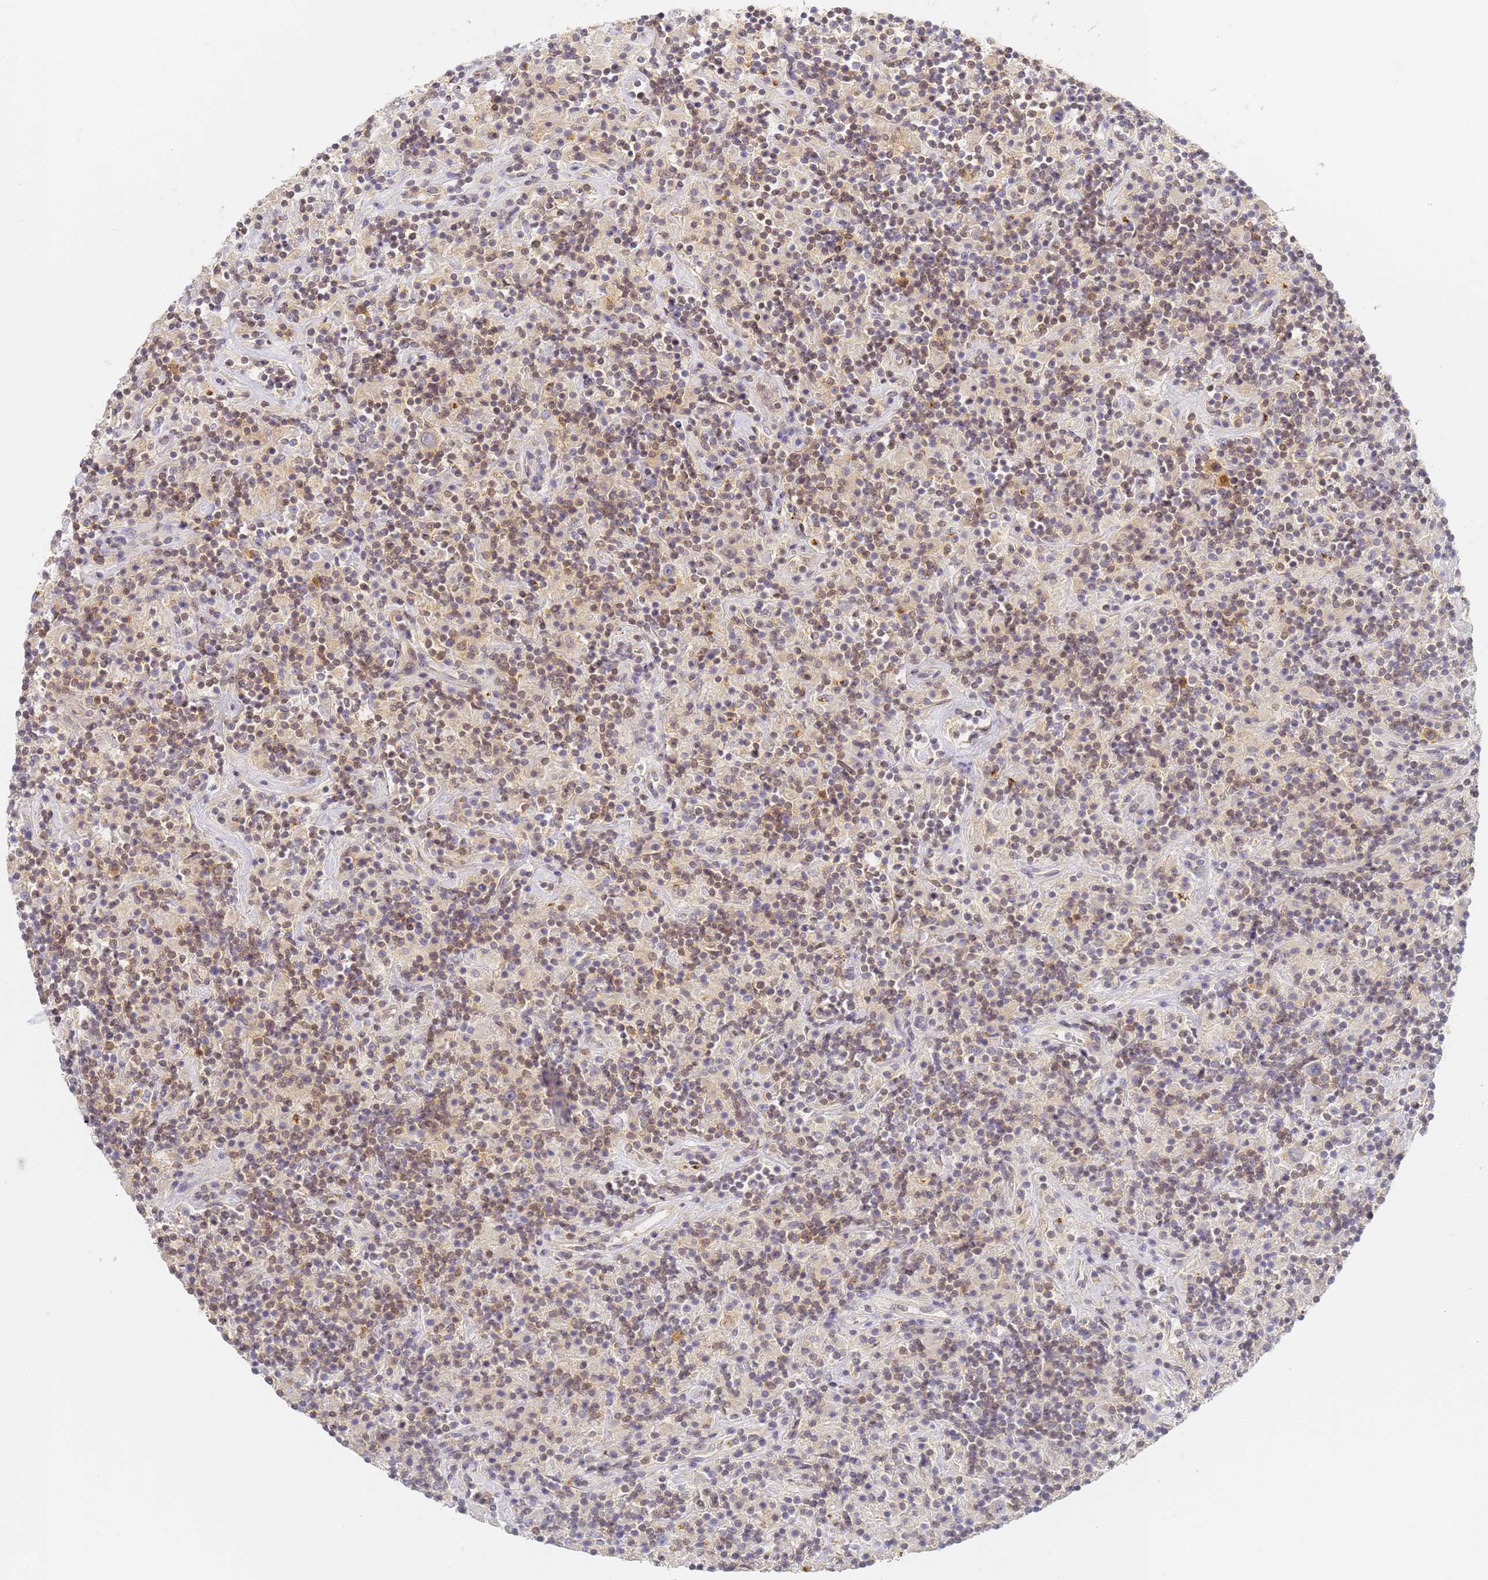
{"staining": {"intensity": "negative", "quantity": "none", "location": "none"}, "tissue": "lymphoma", "cell_type": "Tumor cells", "image_type": "cancer", "snomed": [{"axis": "morphology", "description": "Hodgkin's disease, NOS"}, {"axis": "topography", "description": "Lymph node"}], "caption": "An immunohistochemistry (IHC) image of lymphoma is shown. There is no staining in tumor cells of lymphoma.", "gene": "HMCES", "patient": {"sex": "male", "age": 70}}